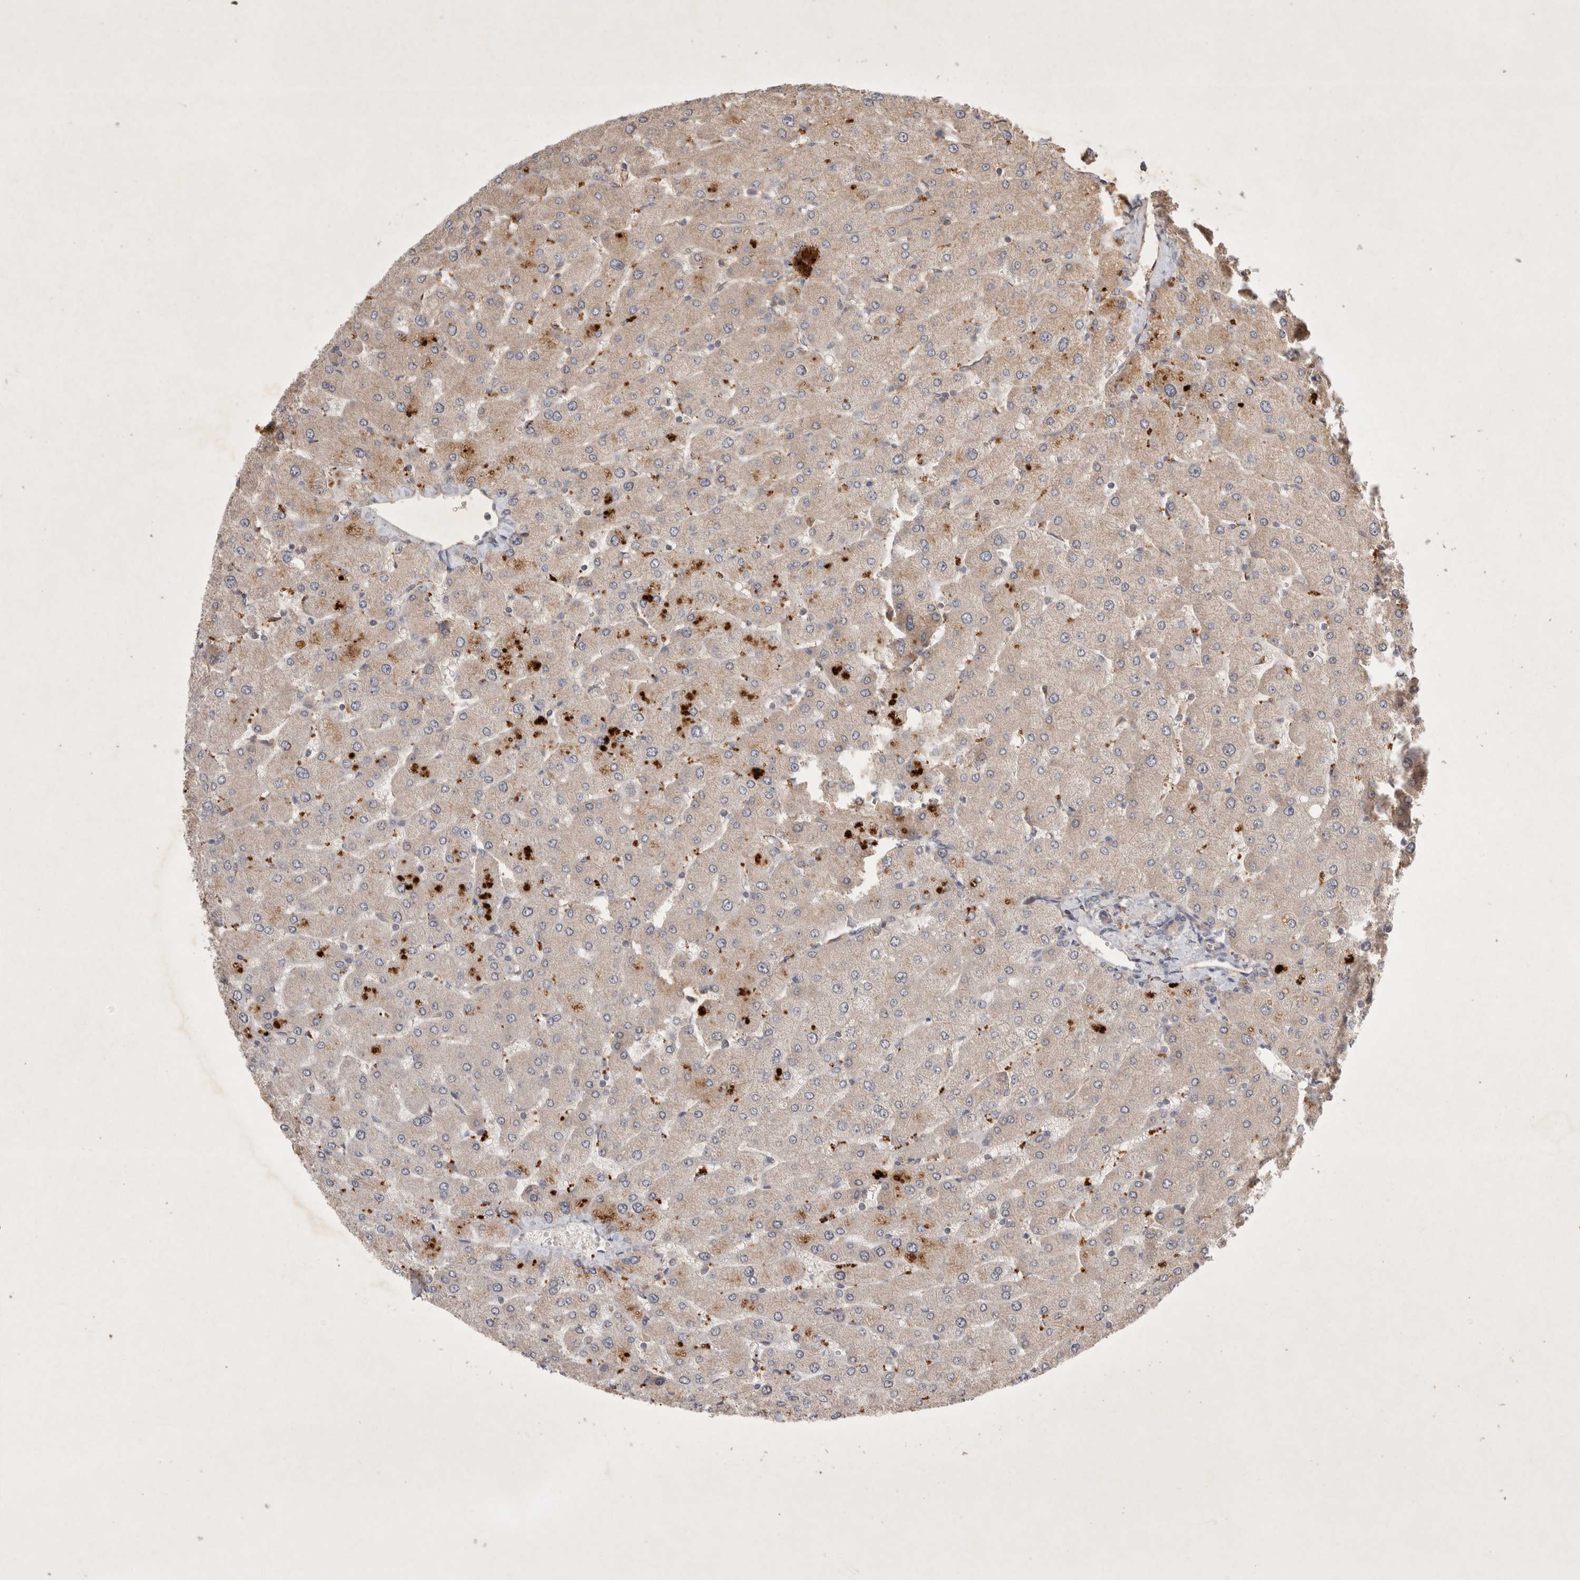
{"staining": {"intensity": "negative", "quantity": "none", "location": "none"}, "tissue": "liver", "cell_type": "Cholangiocytes", "image_type": "normal", "snomed": [{"axis": "morphology", "description": "Normal tissue, NOS"}, {"axis": "topography", "description": "Liver"}], "caption": "A micrograph of human liver is negative for staining in cholangiocytes. (DAB immunohistochemistry, high magnification).", "gene": "YES1", "patient": {"sex": "male", "age": 55}}